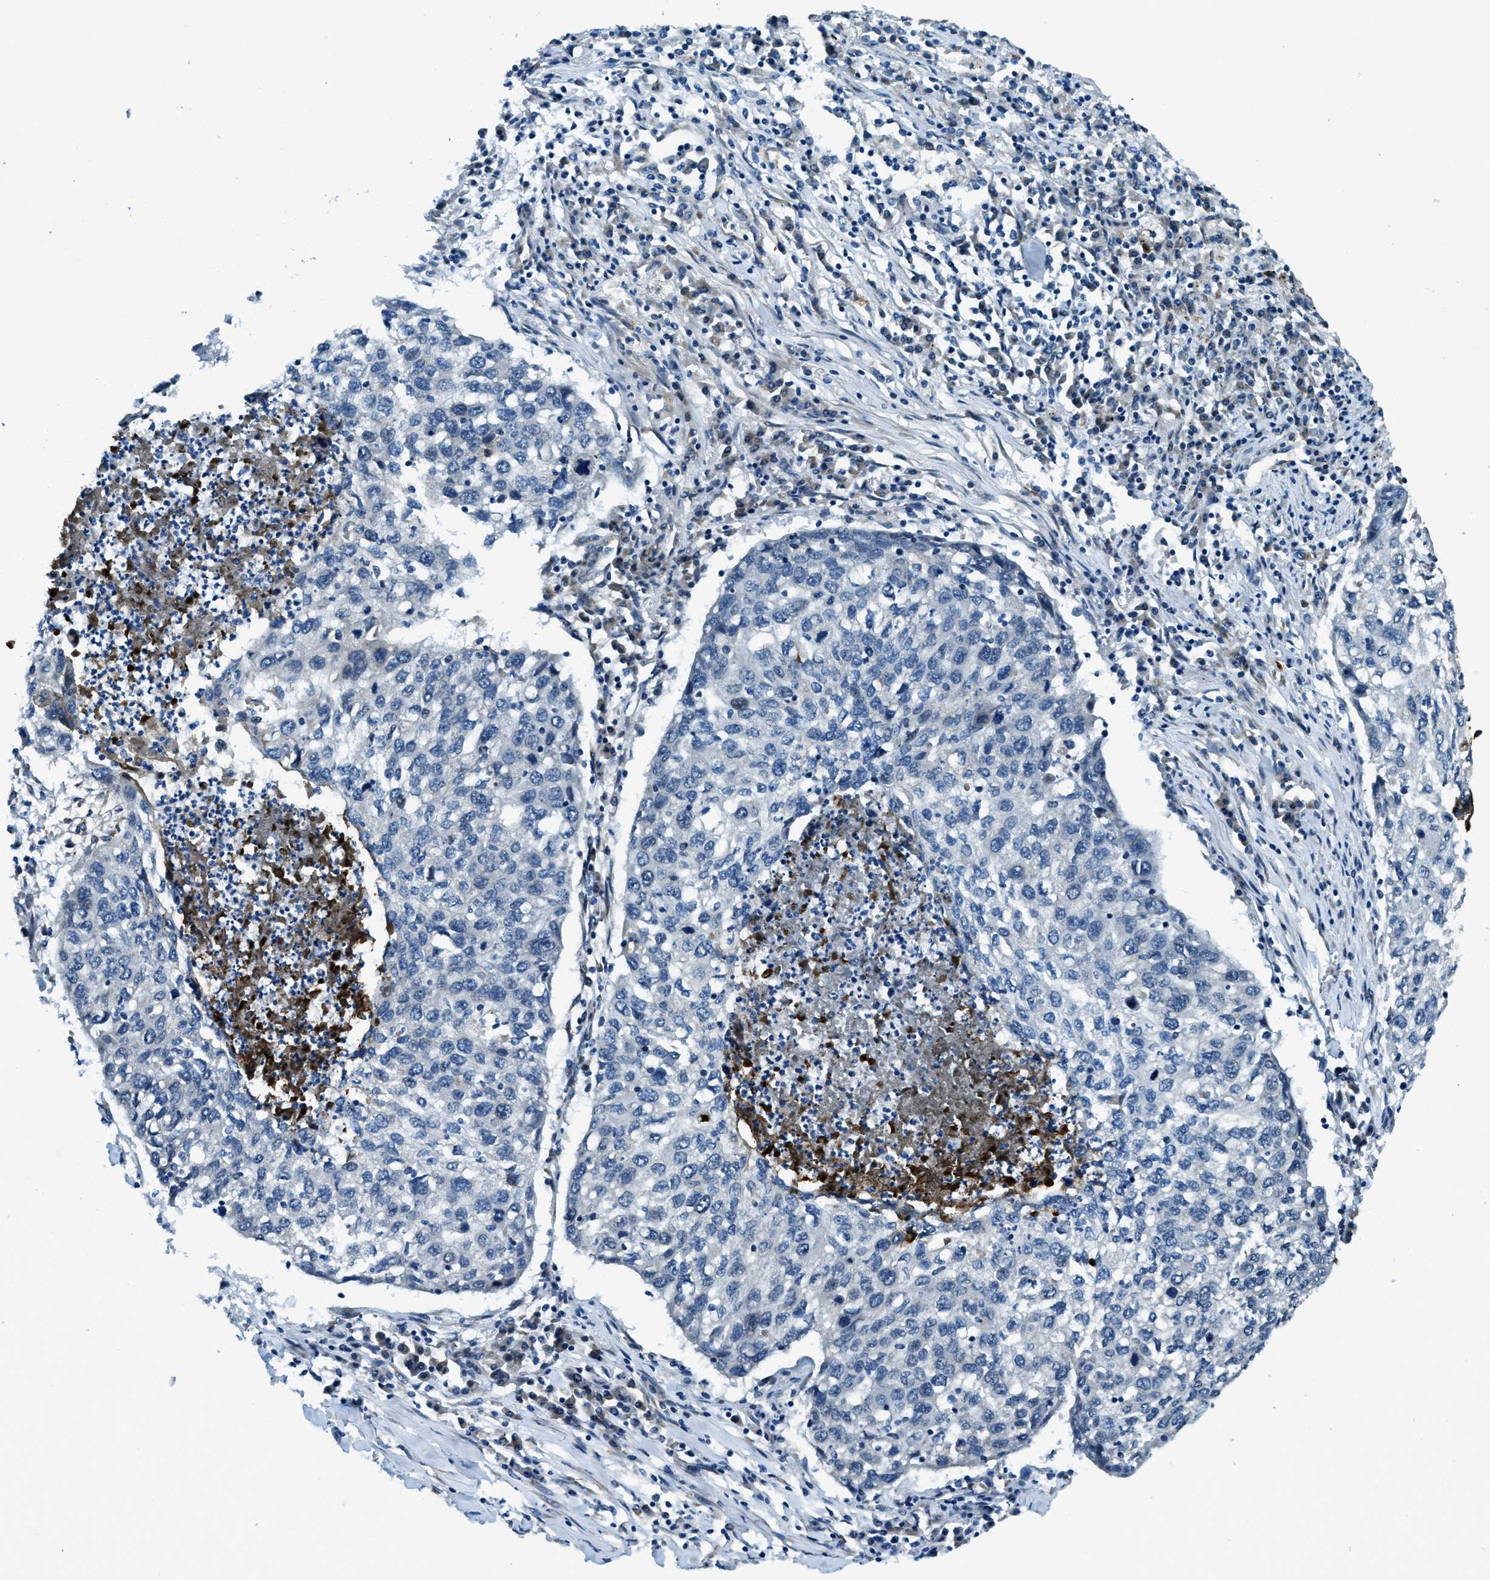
{"staining": {"intensity": "negative", "quantity": "none", "location": "none"}, "tissue": "lung cancer", "cell_type": "Tumor cells", "image_type": "cancer", "snomed": [{"axis": "morphology", "description": "Squamous cell carcinoma, NOS"}, {"axis": "topography", "description": "Lung"}], "caption": "DAB (3,3'-diaminobenzidine) immunohistochemical staining of squamous cell carcinoma (lung) reveals no significant expression in tumor cells.", "gene": "GINM1", "patient": {"sex": "female", "age": 63}}